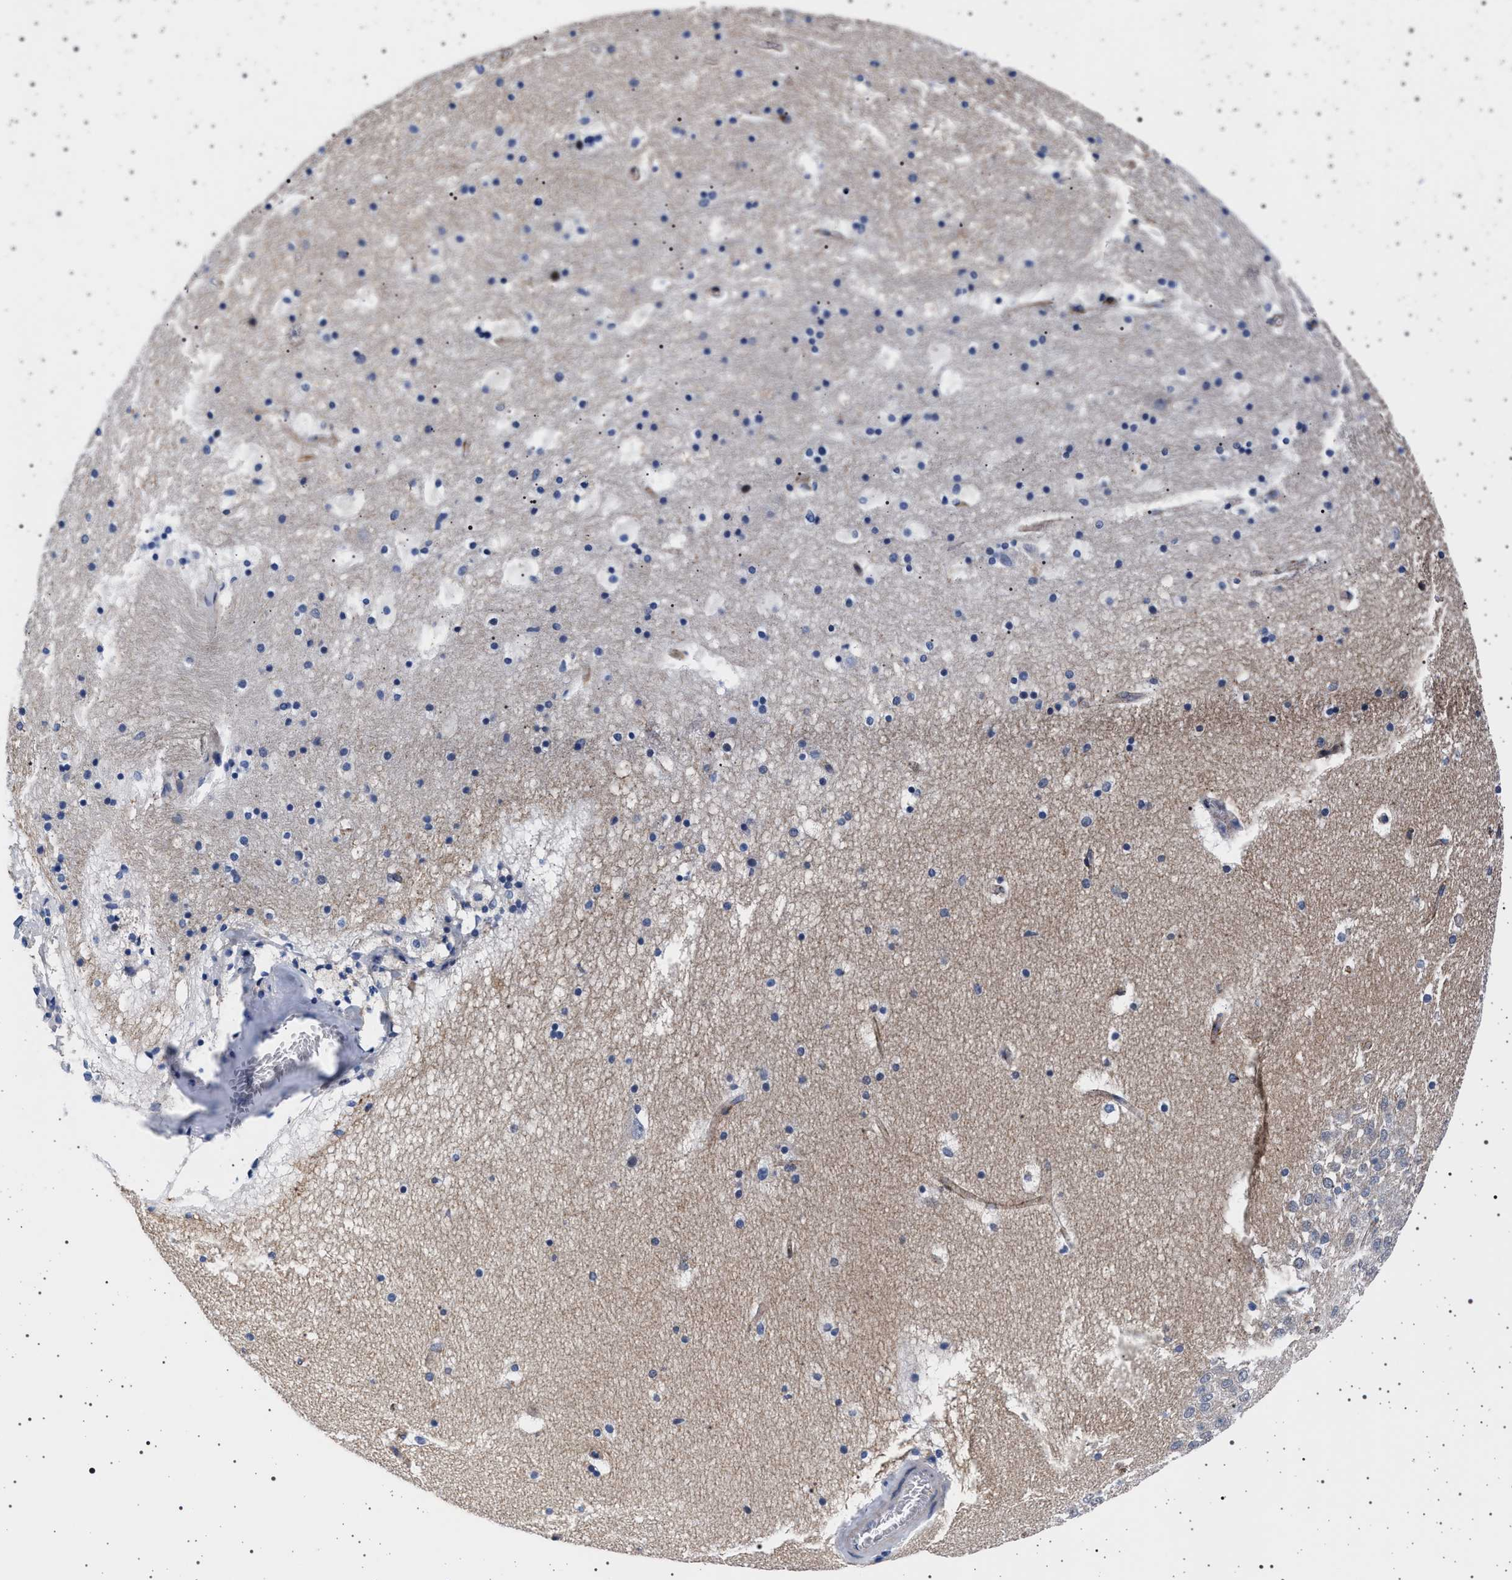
{"staining": {"intensity": "negative", "quantity": "none", "location": "none"}, "tissue": "hippocampus", "cell_type": "Glial cells", "image_type": "normal", "snomed": [{"axis": "morphology", "description": "Normal tissue, NOS"}, {"axis": "topography", "description": "Hippocampus"}], "caption": "This histopathology image is of normal hippocampus stained with immunohistochemistry (IHC) to label a protein in brown with the nuclei are counter-stained blue. There is no expression in glial cells.", "gene": "SLC9A1", "patient": {"sex": "male", "age": 45}}